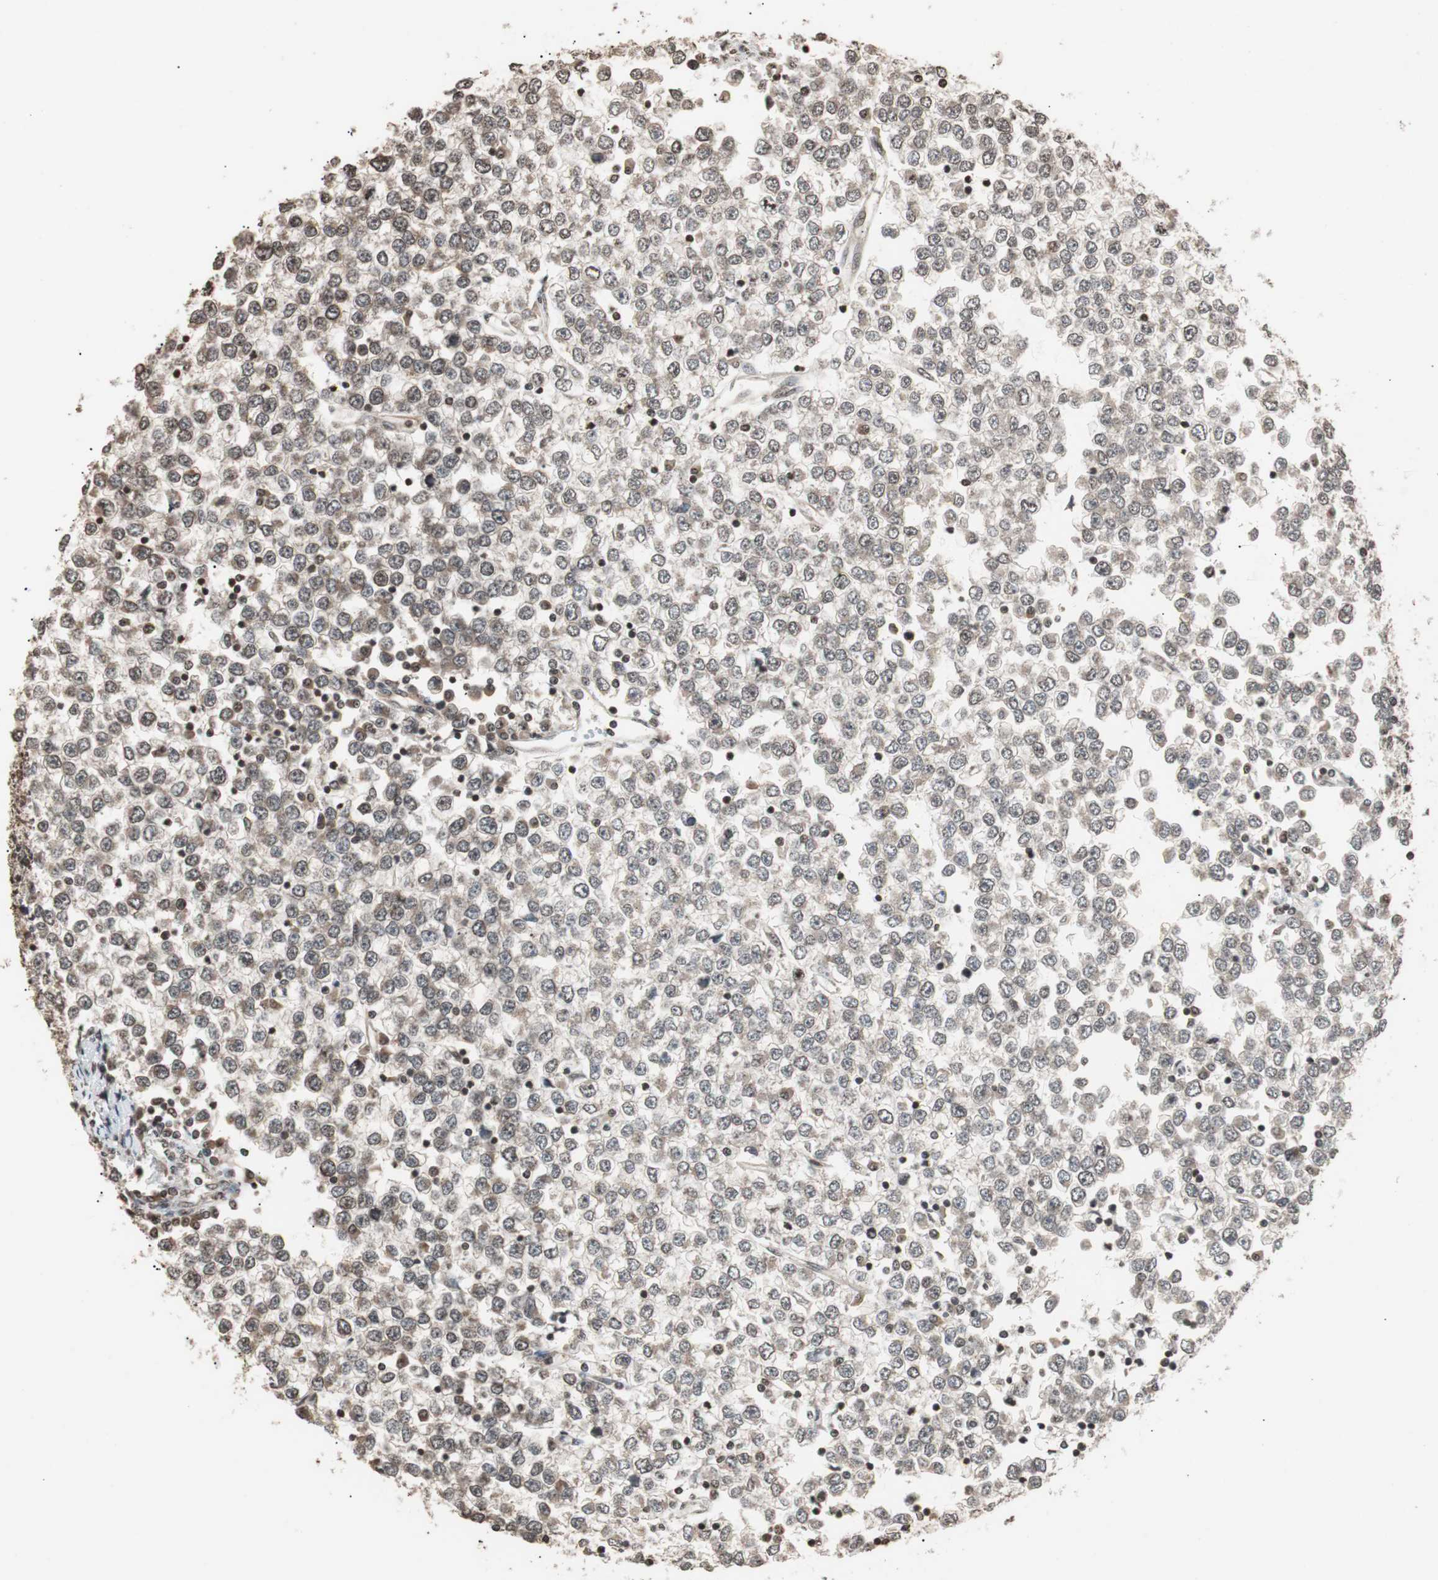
{"staining": {"intensity": "weak", "quantity": ">75%", "location": "cytoplasmic/membranous"}, "tissue": "testis cancer", "cell_type": "Tumor cells", "image_type": "cancer", "snomed": [{"axis": "morphology", "description": "Seminoma, NOS"}, {"axis": "topography", "description": "Testis"}], "caption": "Protein expression analysis of testis seminoma displays weak cytoplasmic/membranous expression in approximately >75% of tumor cells. The staining was performed using DAB, with brown indicating positive protein expression. Nuclei are stained blue with hematoxylin.", "gene": "ZFC3H1", "patient": {"sex": "male", "age": 65}}